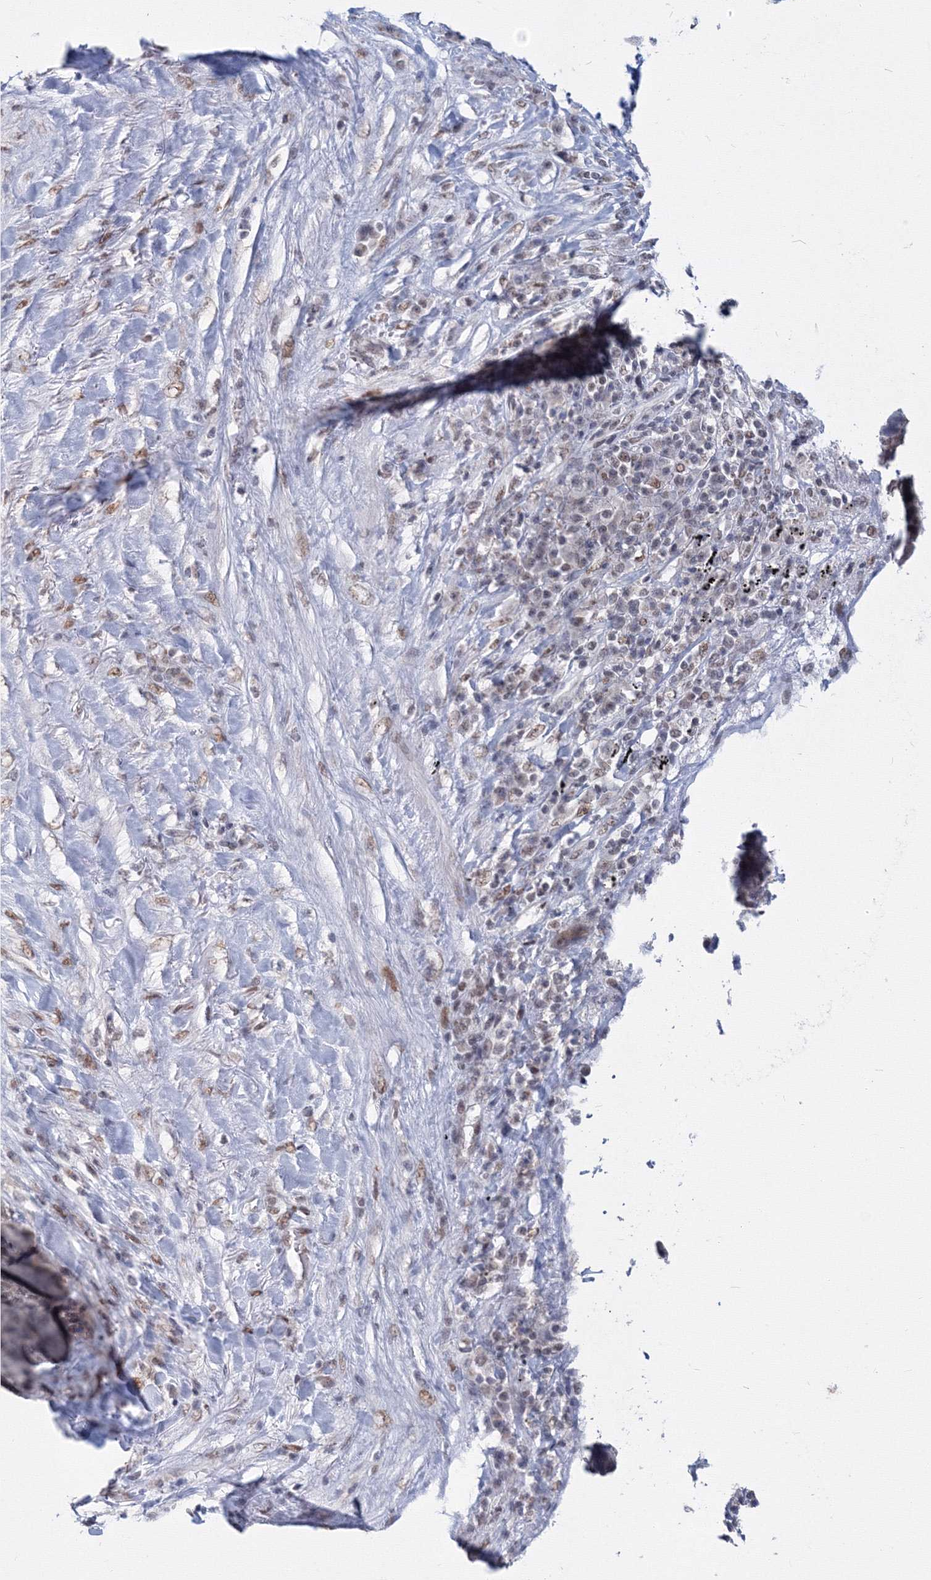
{"staining": {"intensity": "moderate", "quantity": ">75%", "location": "nuclear"}, "tissue": "lung cancer", "cell_type": "Tumor cells", "image_type": "cancer", "snomed": [{"axis": "morphology", "description": "Squamous cell carcinoma, NOS"}, {"axis": "topography", "description": "Lung"}], "caption": "A micrograph of human lung cancer (squamous cell carcinoma) stained for a protein reveals moderate nuclear brown staining in tumor cells.", "gene": "SF3B6", "patient": {"sex": "male", "age": 66}}